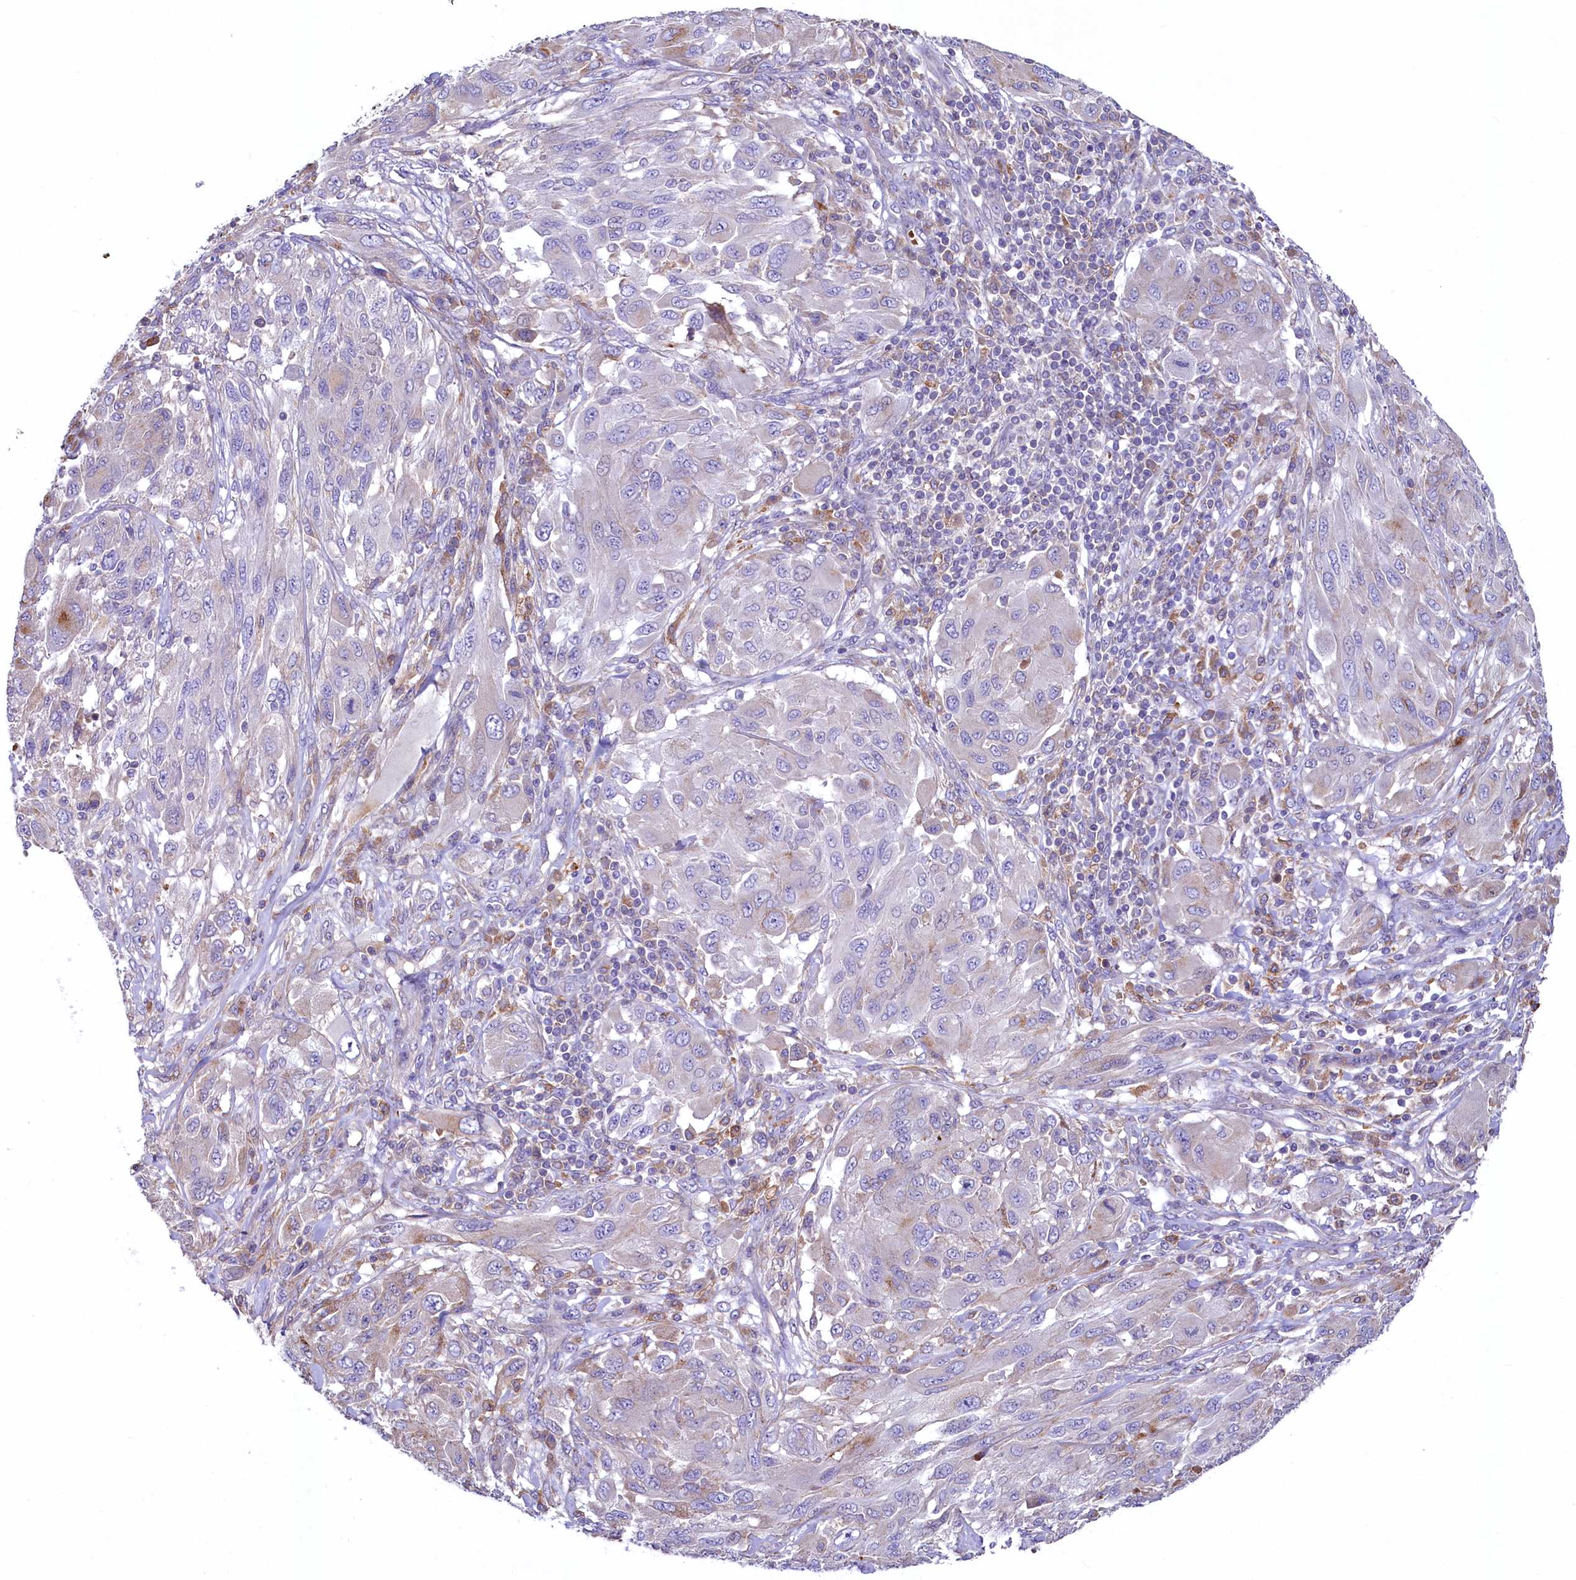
{"staining": {"intensity": "negative", "quantity": "none", "location": "none"}, "tissue": "melanoma", "cell_type": "Tumor cells", "image_type": "cancer", "snomed": [{"axis": "morphology", "description": "Malignant melanoma, NOS"}, {"axis": "topography", "description": "Skin"}], "caption": "An IHC histopathology image of melanoma is shown. There is no staining in tumor cells of melanoma. The staining was performed using DAB (3,3'-diaminobenzidine) to visualize the protein expression in brown, while the nuclei were stained in blue with hematoxylin (Magnification: 20x).", "gene": "HPS6", "patient": {"sex": "female", "age": 91}}